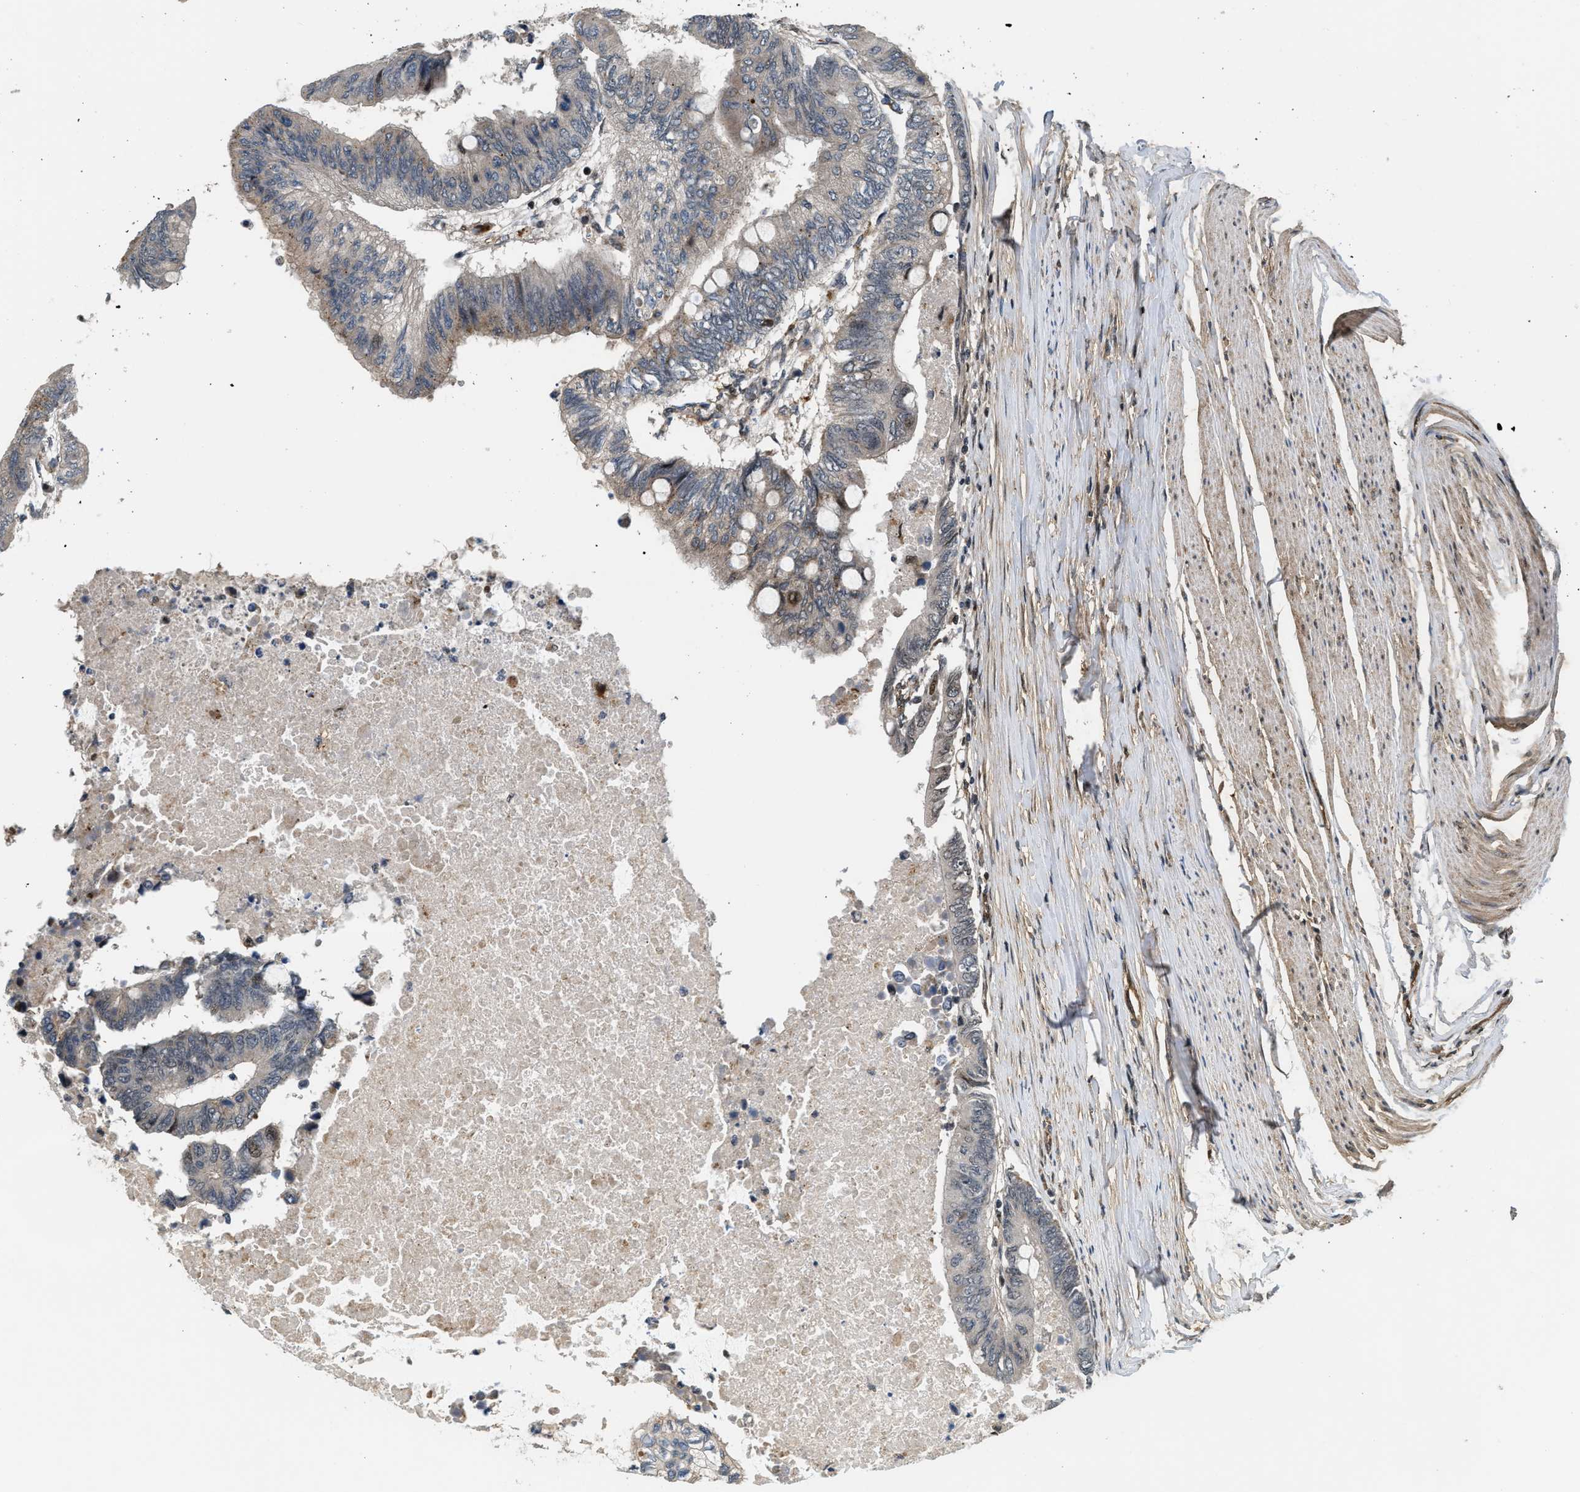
{"staining": {"intensity": "weak", "quantity": "<25%", "location": "cytoplasmic/membranous"}, "tissue": "colorectal cancer", "cell_type": "Tumor cells", "image_type": "cancer", "snomed": [{"axis": "morphology", "description": "Normal tissue, NOS"}, {"axis": "morphology", "description": "Adenocarcinoma, NOS"}, {"axis": "topography", "description": "Rectum"}, {"axis": "topography", "description": "Peripheral nerve tissue"}], "caption": "This image is of colorectal cancer (adenocarcinoma) stained with IHC to label a protein in brown with the nuclei are counter-stained blue. There is no staining in tumor cells.", "gene": "LTA4H", "patient": {"sex": "male", "age": 92}}